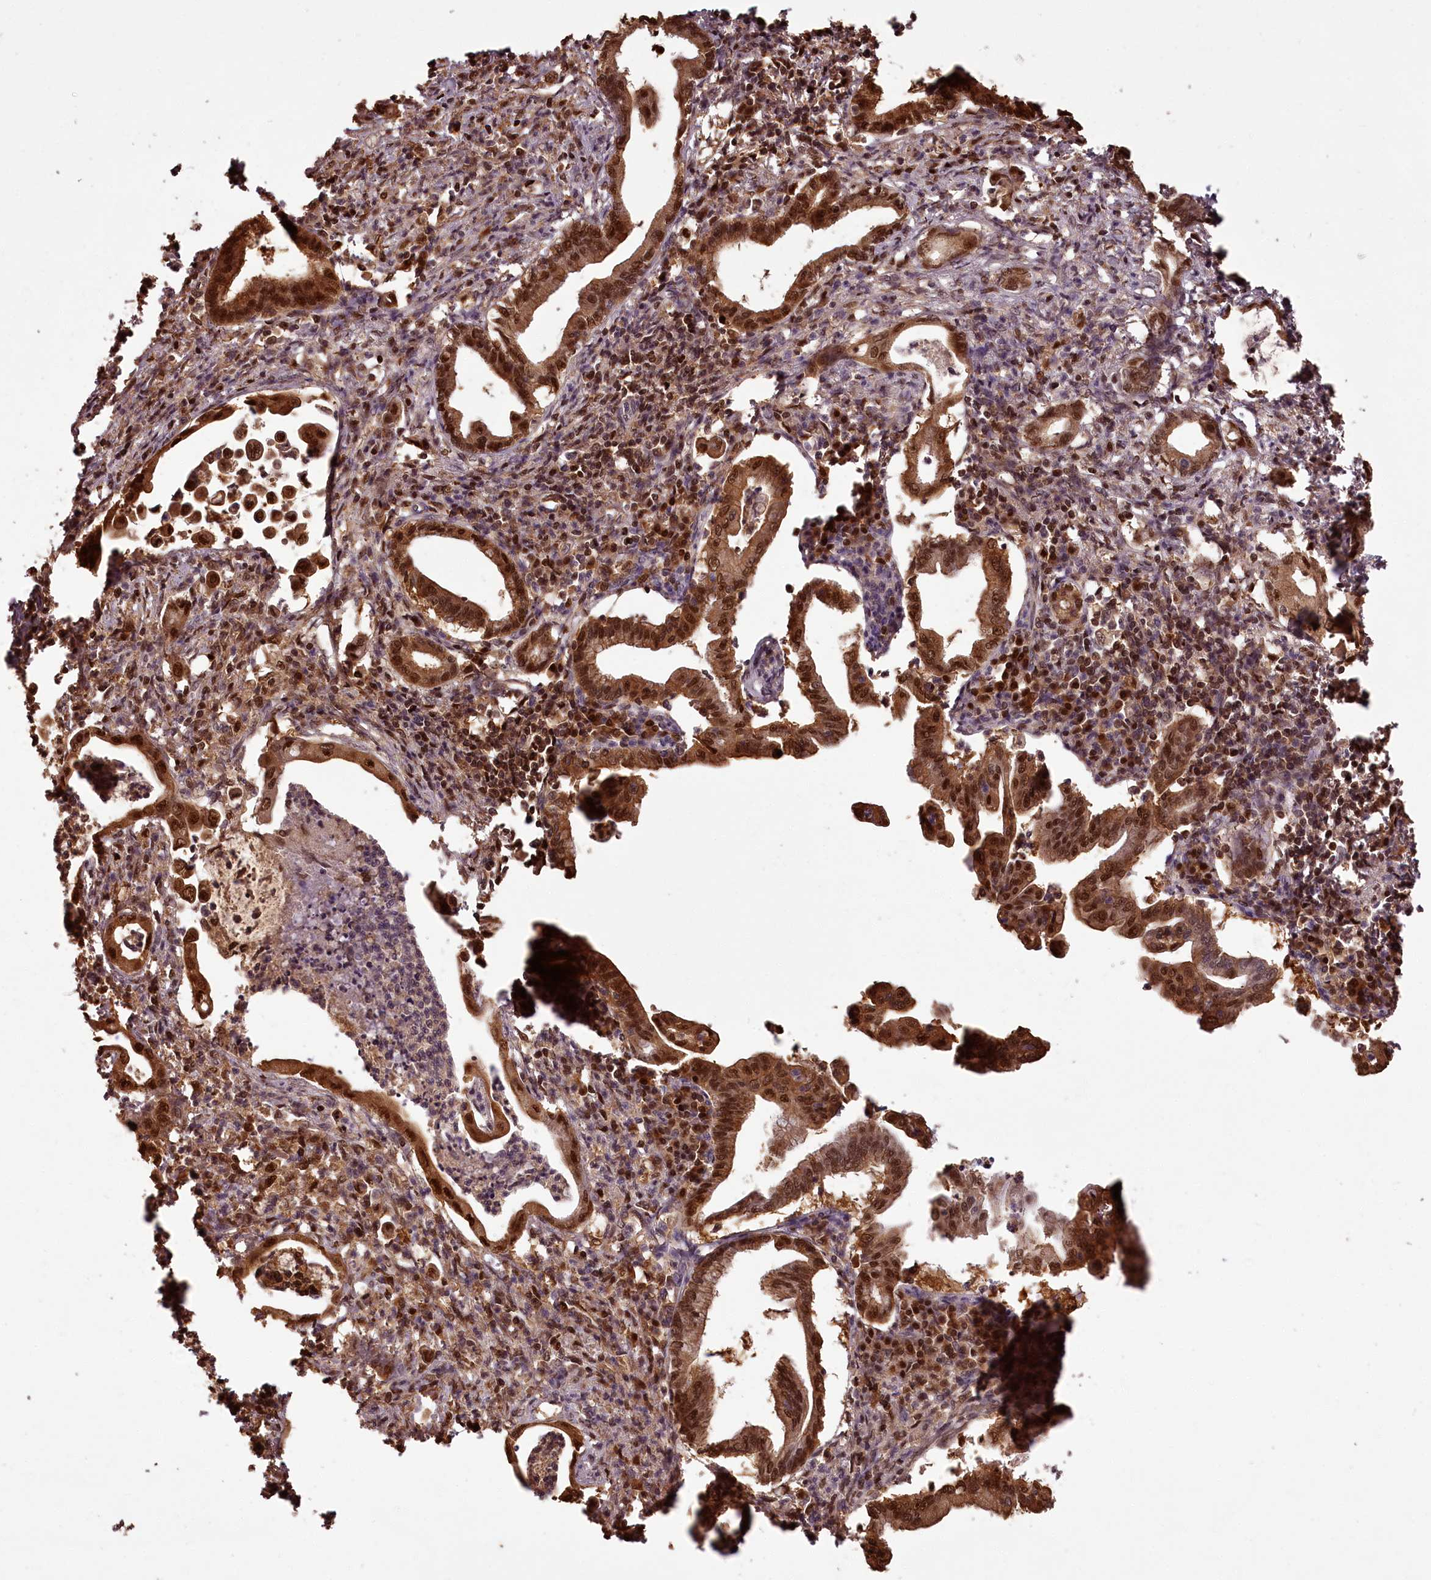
{"staining": {"intensity": "strong", "quantity": ">75%", "location": "cytoplasmic/membranous,nuclear"}, "tissue": "pancreatic cancer", "cell_type": "Tumor cells", "image_type": "cancer", "snomed": [{"axis": "morphology", "description": "Adenocarcinoma, NOS"}, {"axis": "topography", "description": "Pancreas"}], "caption": "A micrograph of human pancreatic adenocarcinoma stained for a protein demonstrates strong cytoplasmic/membranous and nuclear brown staining in tumor cells. Using DAB (3,3'-diaminobenzidine) (brown) and hematoxylin (blue) stains, captured at high magnification using brightfield microscopy.", "gene": "NPRL2", "patient": {"sex": "female", "age": 55}}